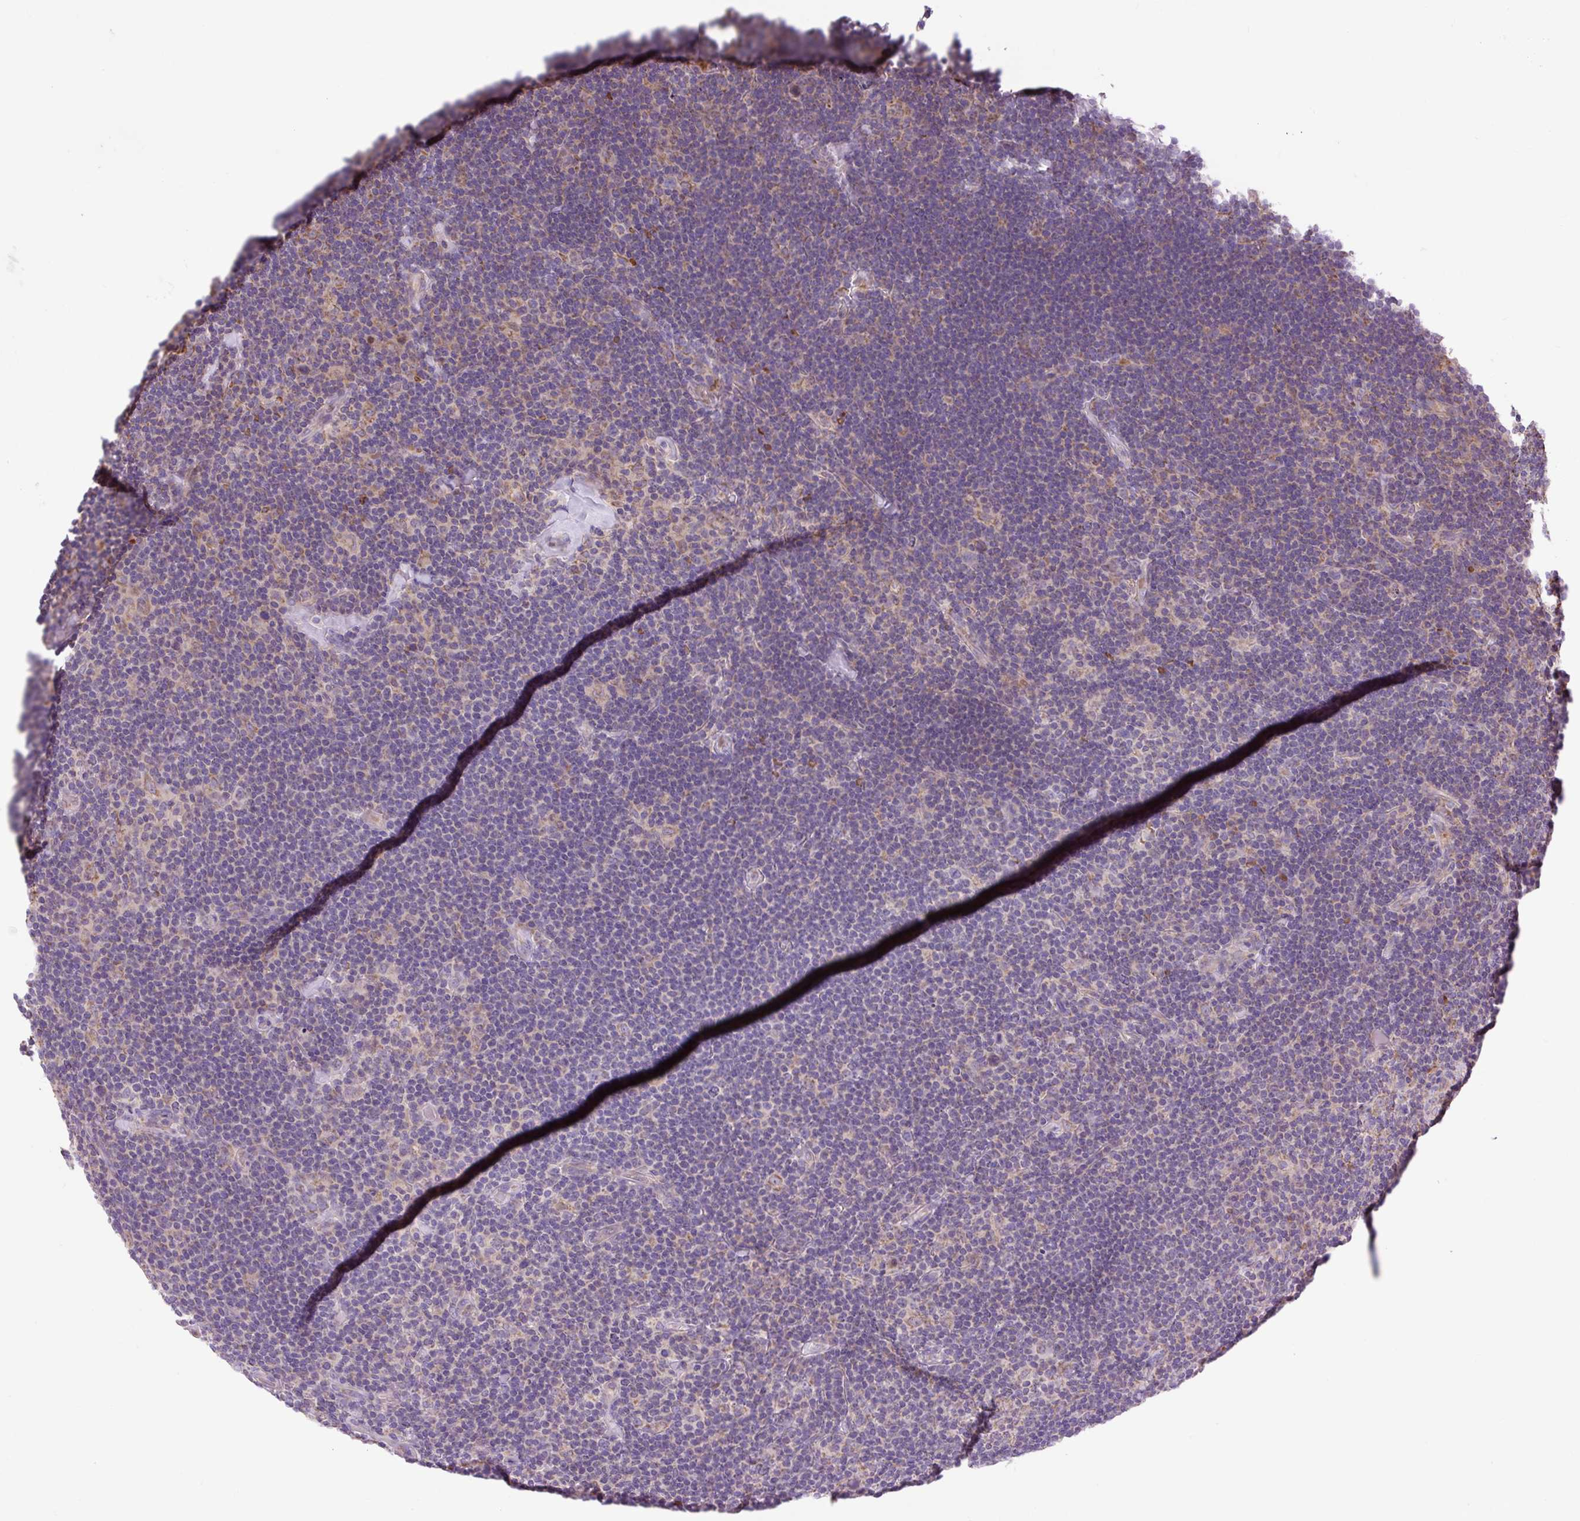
{"staining": {"intensity": "moderate", "quantity": ">75%", "location": "cytoplasmic/membranous"}, "tissue": "lymphoma", "cell_type": "Tumor cells", "image_type": "cancer", "snomed": [{"axis": "morphology", "description": "Hodgkin's disease, NOS"}, {"axis": "topography", "description": "Lymph node"}], "caption": "High-power microscopy captured an immunohistochemistry micrograph of lymphoma, revealing moderate cytoplasmic/membranous positivity in approximately >75% of tumor cells. (DAB = brown stain, brightfield microscopy at high magnification).", "gene": "PLCG1", "patient": {"sex": "female", "age": 57}}